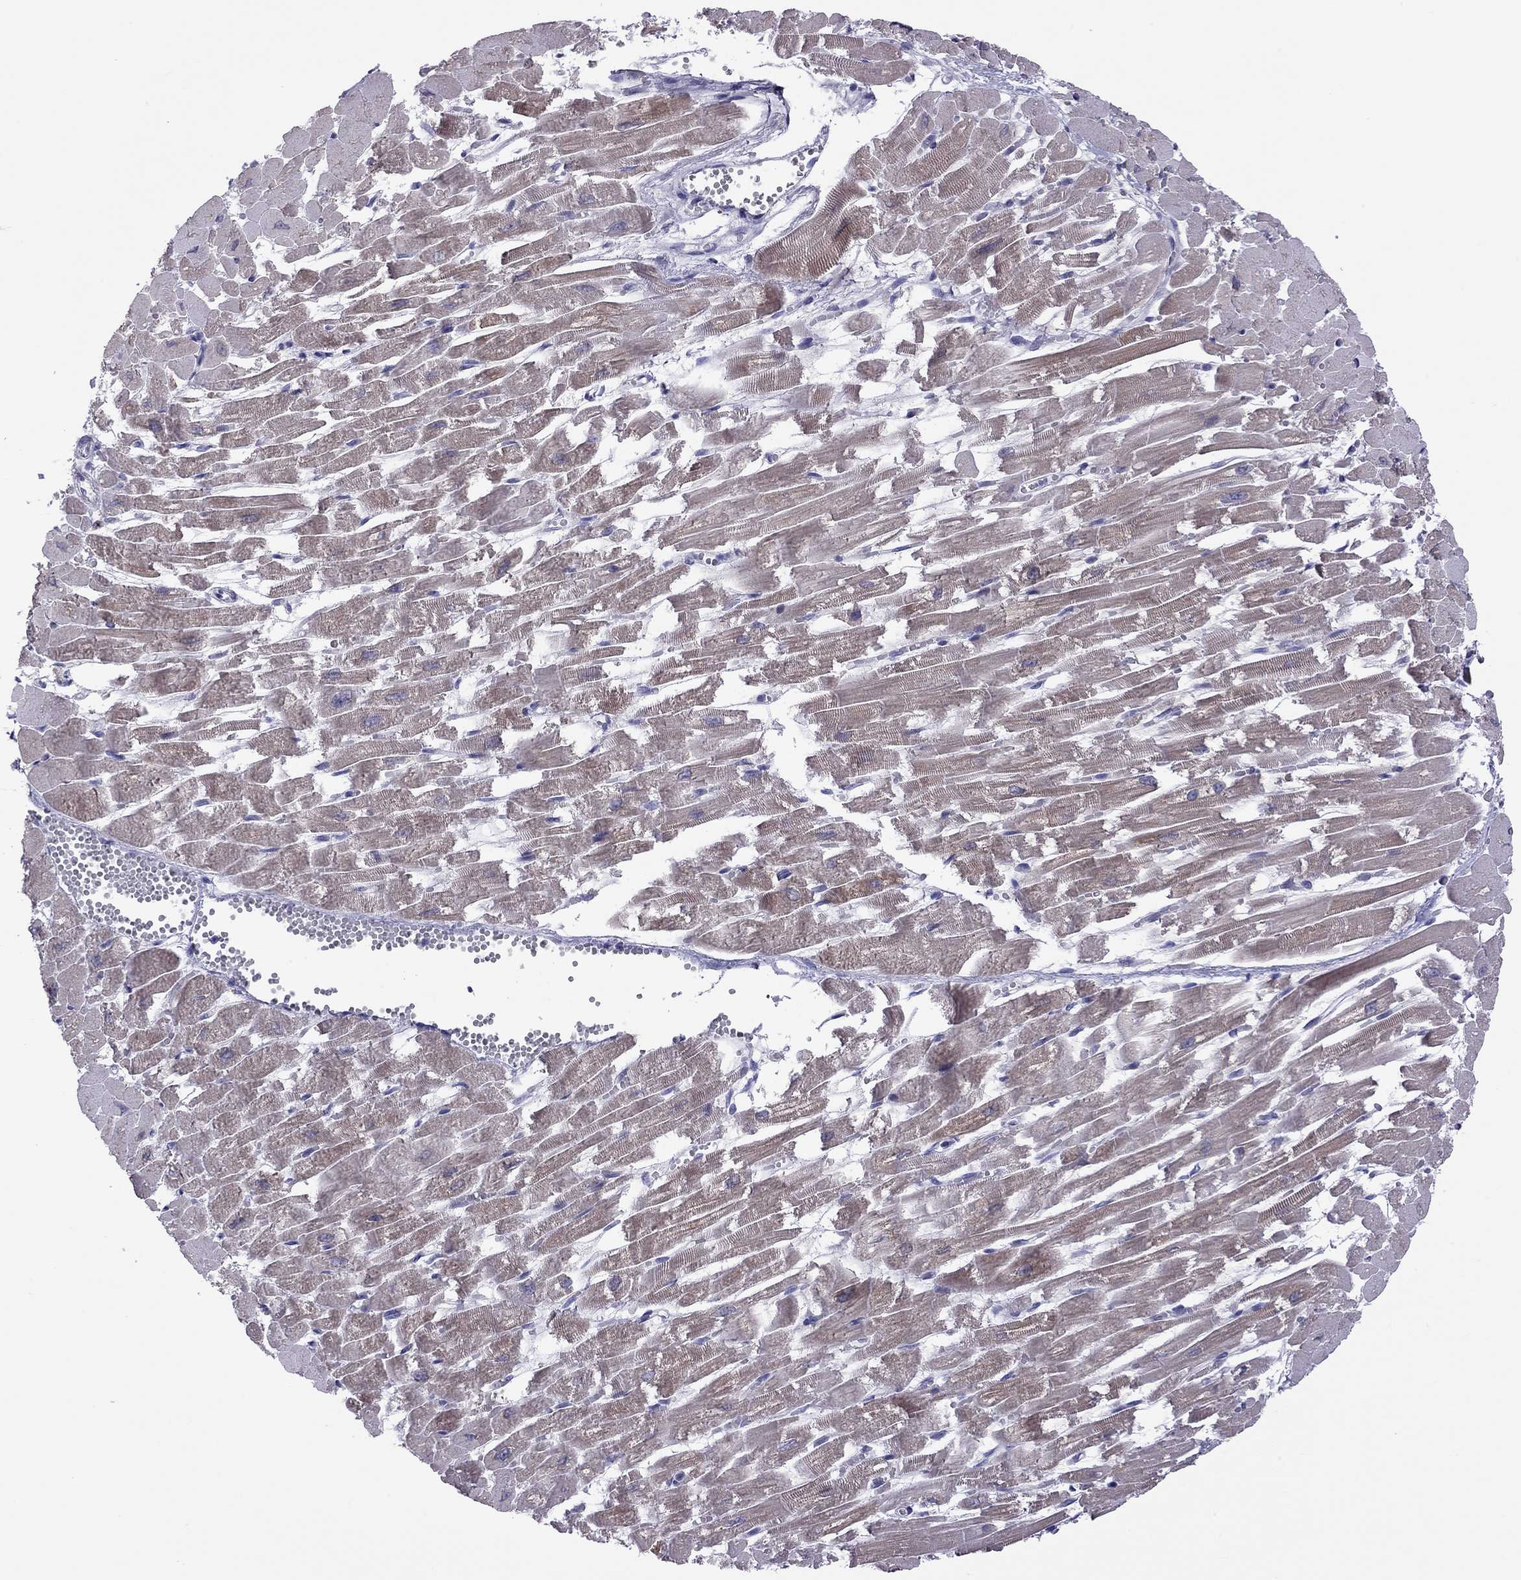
{"staining": {"intensity": "moderate", "quantity": "25%-75%", "location": "cytoplasmic/membranous"}, "tissue": "heart muscle", "cell_type": "Cardiomyocytes", "image_type": "normal", "snomed": [{"axis": "morphology", "description": "Normal tissue, NOS"}, {"axis": "topography", "description": "Heart"}], "caption": "Immunohistochemistry staining of unremarkable heart muscle, which shows medium levels of moderate cytoplasmic/membranous positivity in about 25%-75% of cardiomyocytes indicating moderate cytoplasmic/membranous protein staining. The staining was performed using DAB (brown) for protein detection and nuclei were counterstained in hematoxylin (blue).", "gene": "PPP1R3A", "patient": {"sex": "female", "age": 52}}